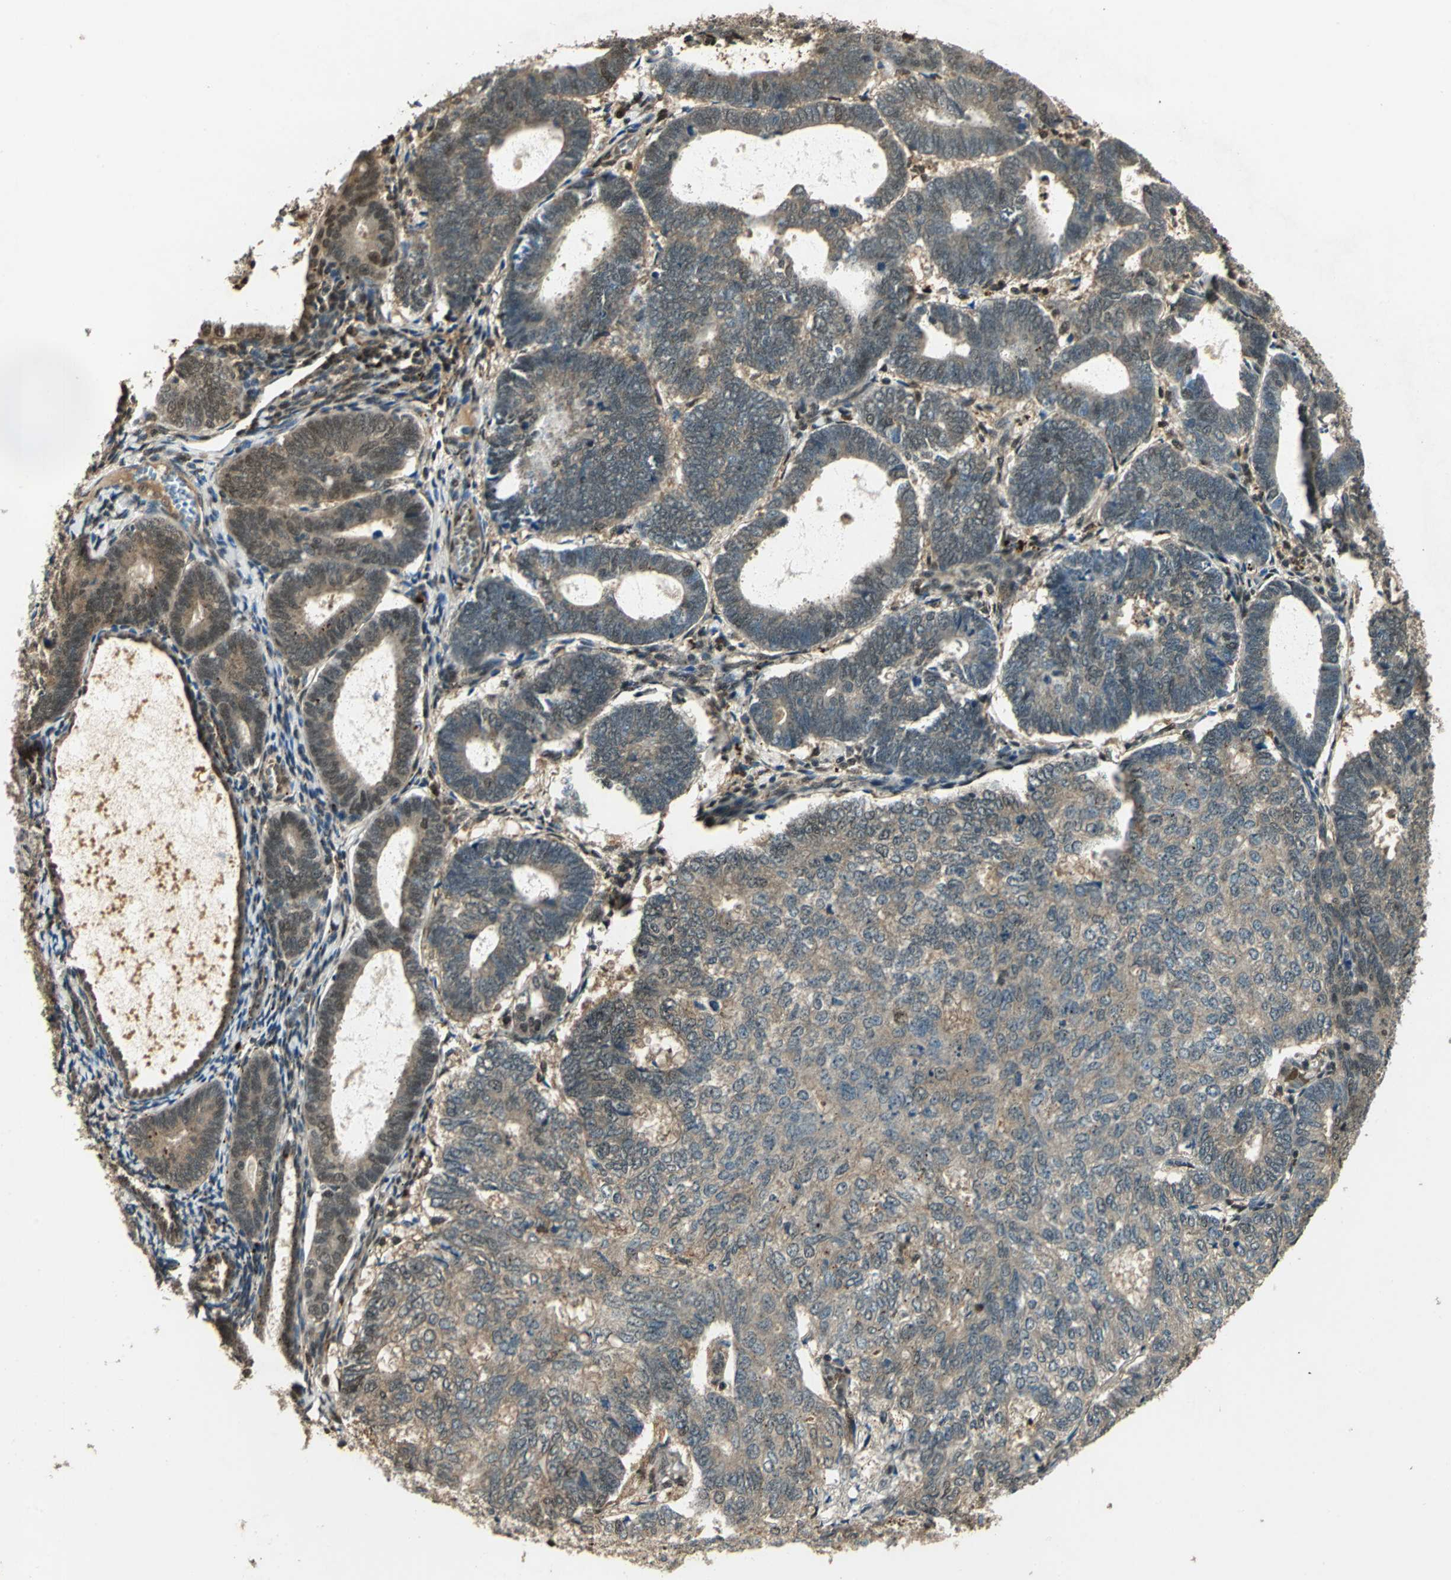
{"staining": {"intensity": "weak", "quantity": ">75%", "location": "cytoplasmic/membranous,nuclear"}, "tissue": "endometrial cancer", "cell_type": "Tumor cells", "image_type": "cancer", "snomed": [{"axis": "morphology", "description": "Adenocarcinoma, NOS"}, {"axis": "topography", "description": "Uterus"}], "caption": "Immunohistochemistry (DAB) staining of adenocarcinoma (endometrial) reveals weak cytoplasmic/membranous and nuclear protein staining in approximately >75% of tumor cells.", "gene": "PPP1R13L", "patient": {"sex": "female", "age": 60}}